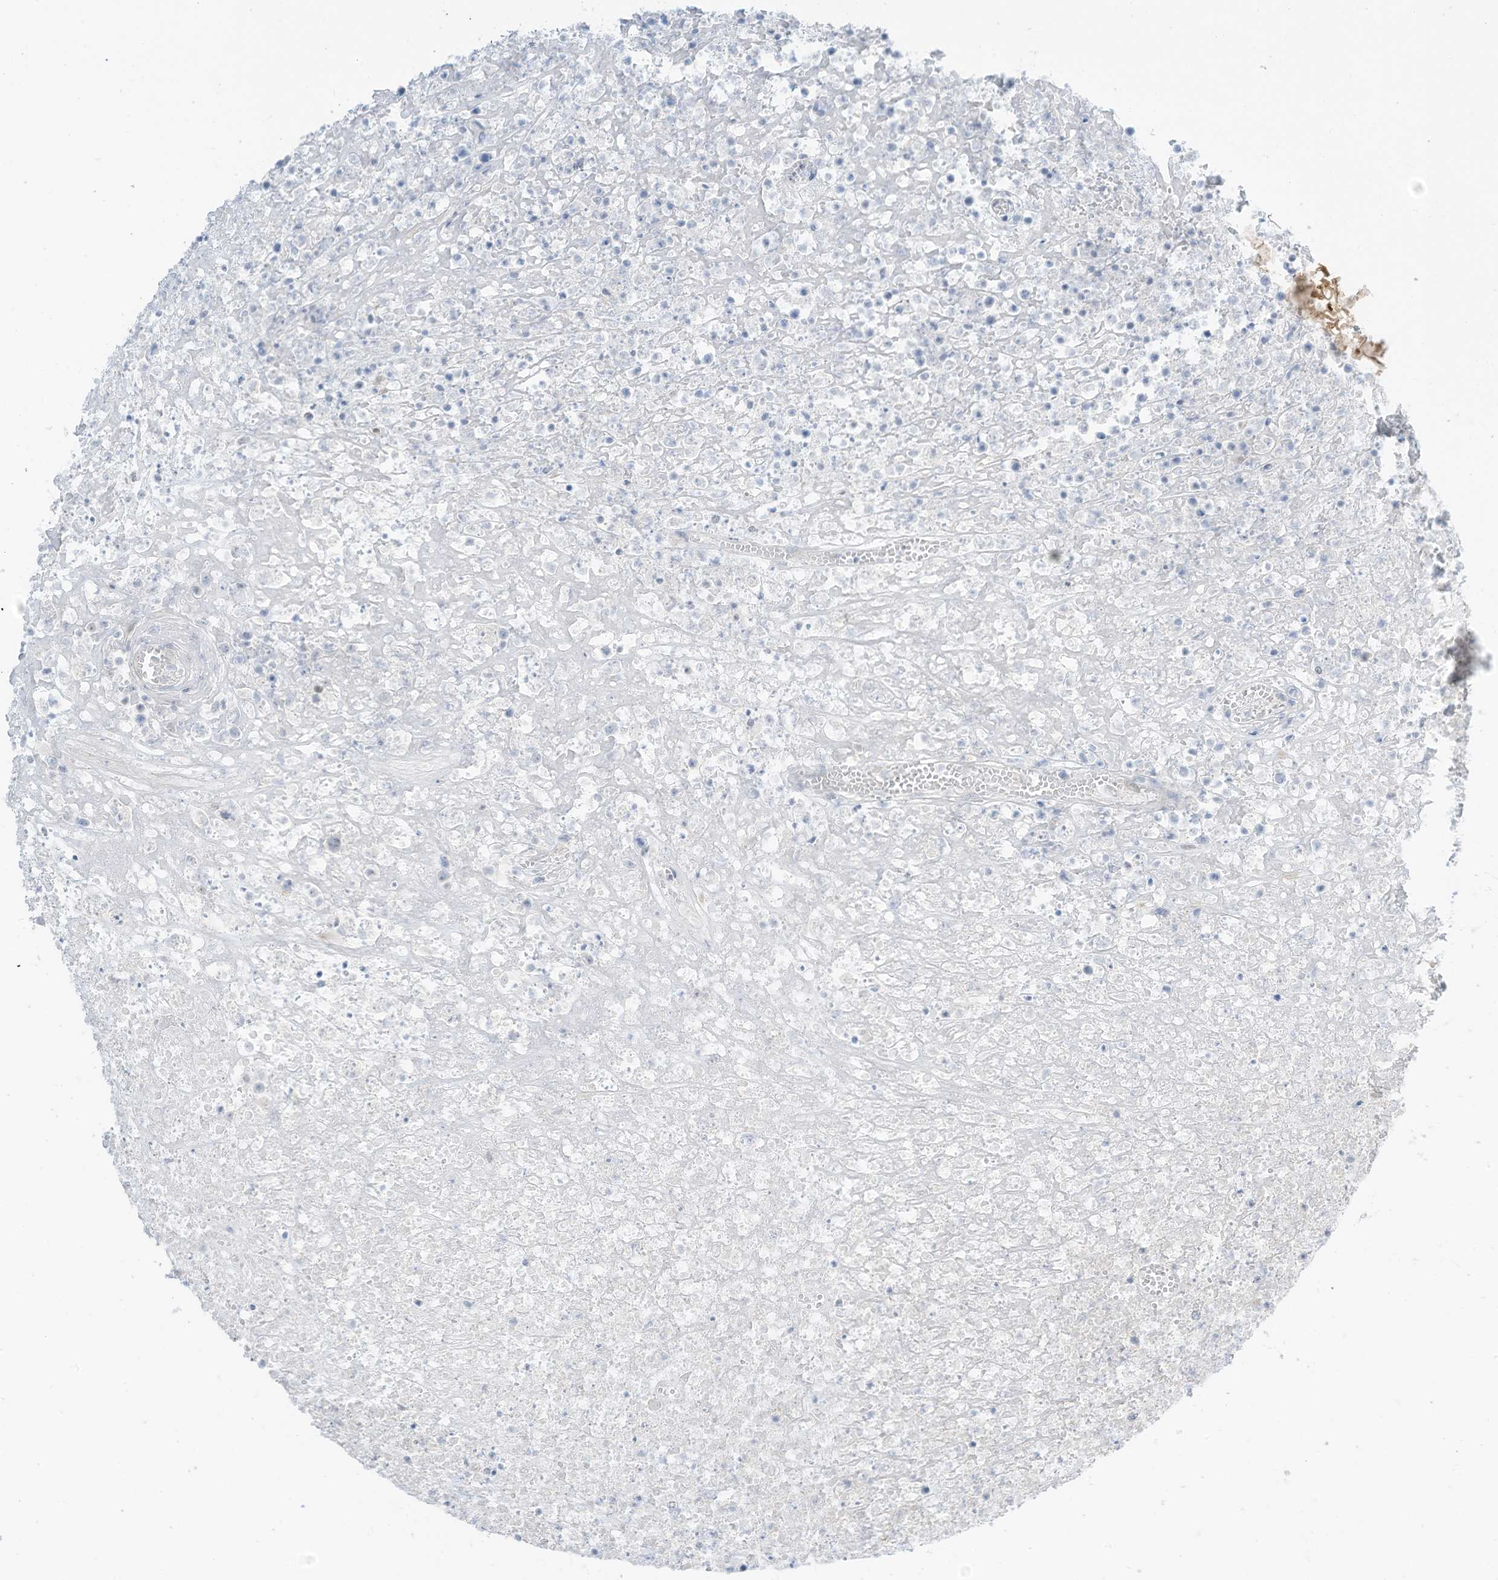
{"staining": {"intensity": "negative", "quantity": "none", "location": "none"}, "tissue": "lymphoma", "cell_type": "Tumor cells", "image_type": "cancer", "snomed": [{"axis": "morphology", "description": "Malignant lymphoma, non-Hodgkin's type, High grade"}, {"axis": "topography", "description": "Colon"}], "caption": "Lymphoma stained for a protein using immunohistochemistry (IHC) shows no staining tumor cells.", "gene": "ASPRV1", "patient": {"sex": "female", "age": 53}}